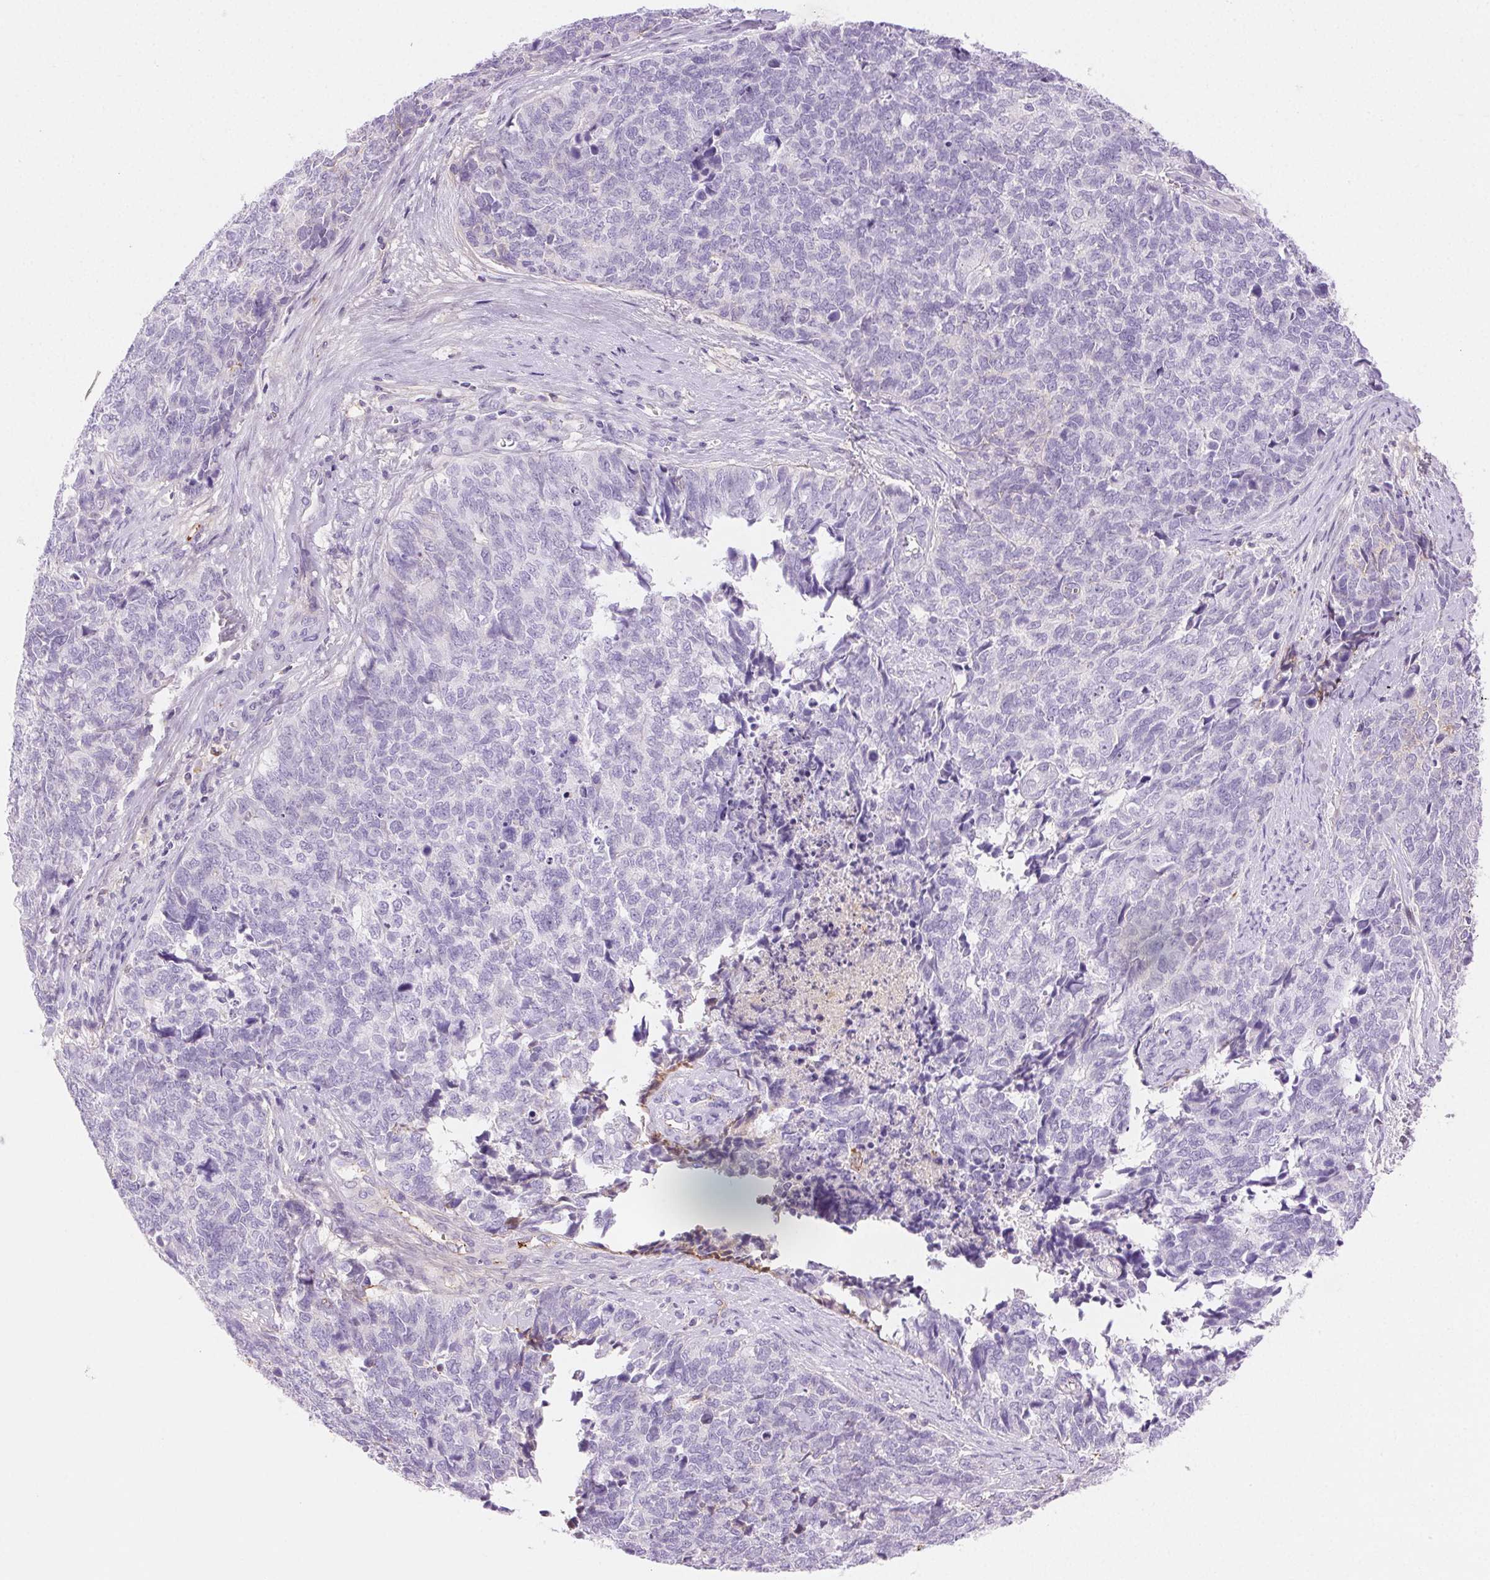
{"staining": {"intensity": "negative", "quantity": "none", "location": "none"}, "tissue": "cervical cancer", "cell_type": "Tumor cells", "image_type": "cancer", "snomed": [{"axis": "morphology", "description": "Adenocarcinoma, NOS"}, {"axis": "topography", "description": "Cervix"}], "caption": "Image shows no protein positivity in tumor cells of cervical cancer tissue.", "gene": "FGA", "patient": {"sex": "female", "age": 63}}